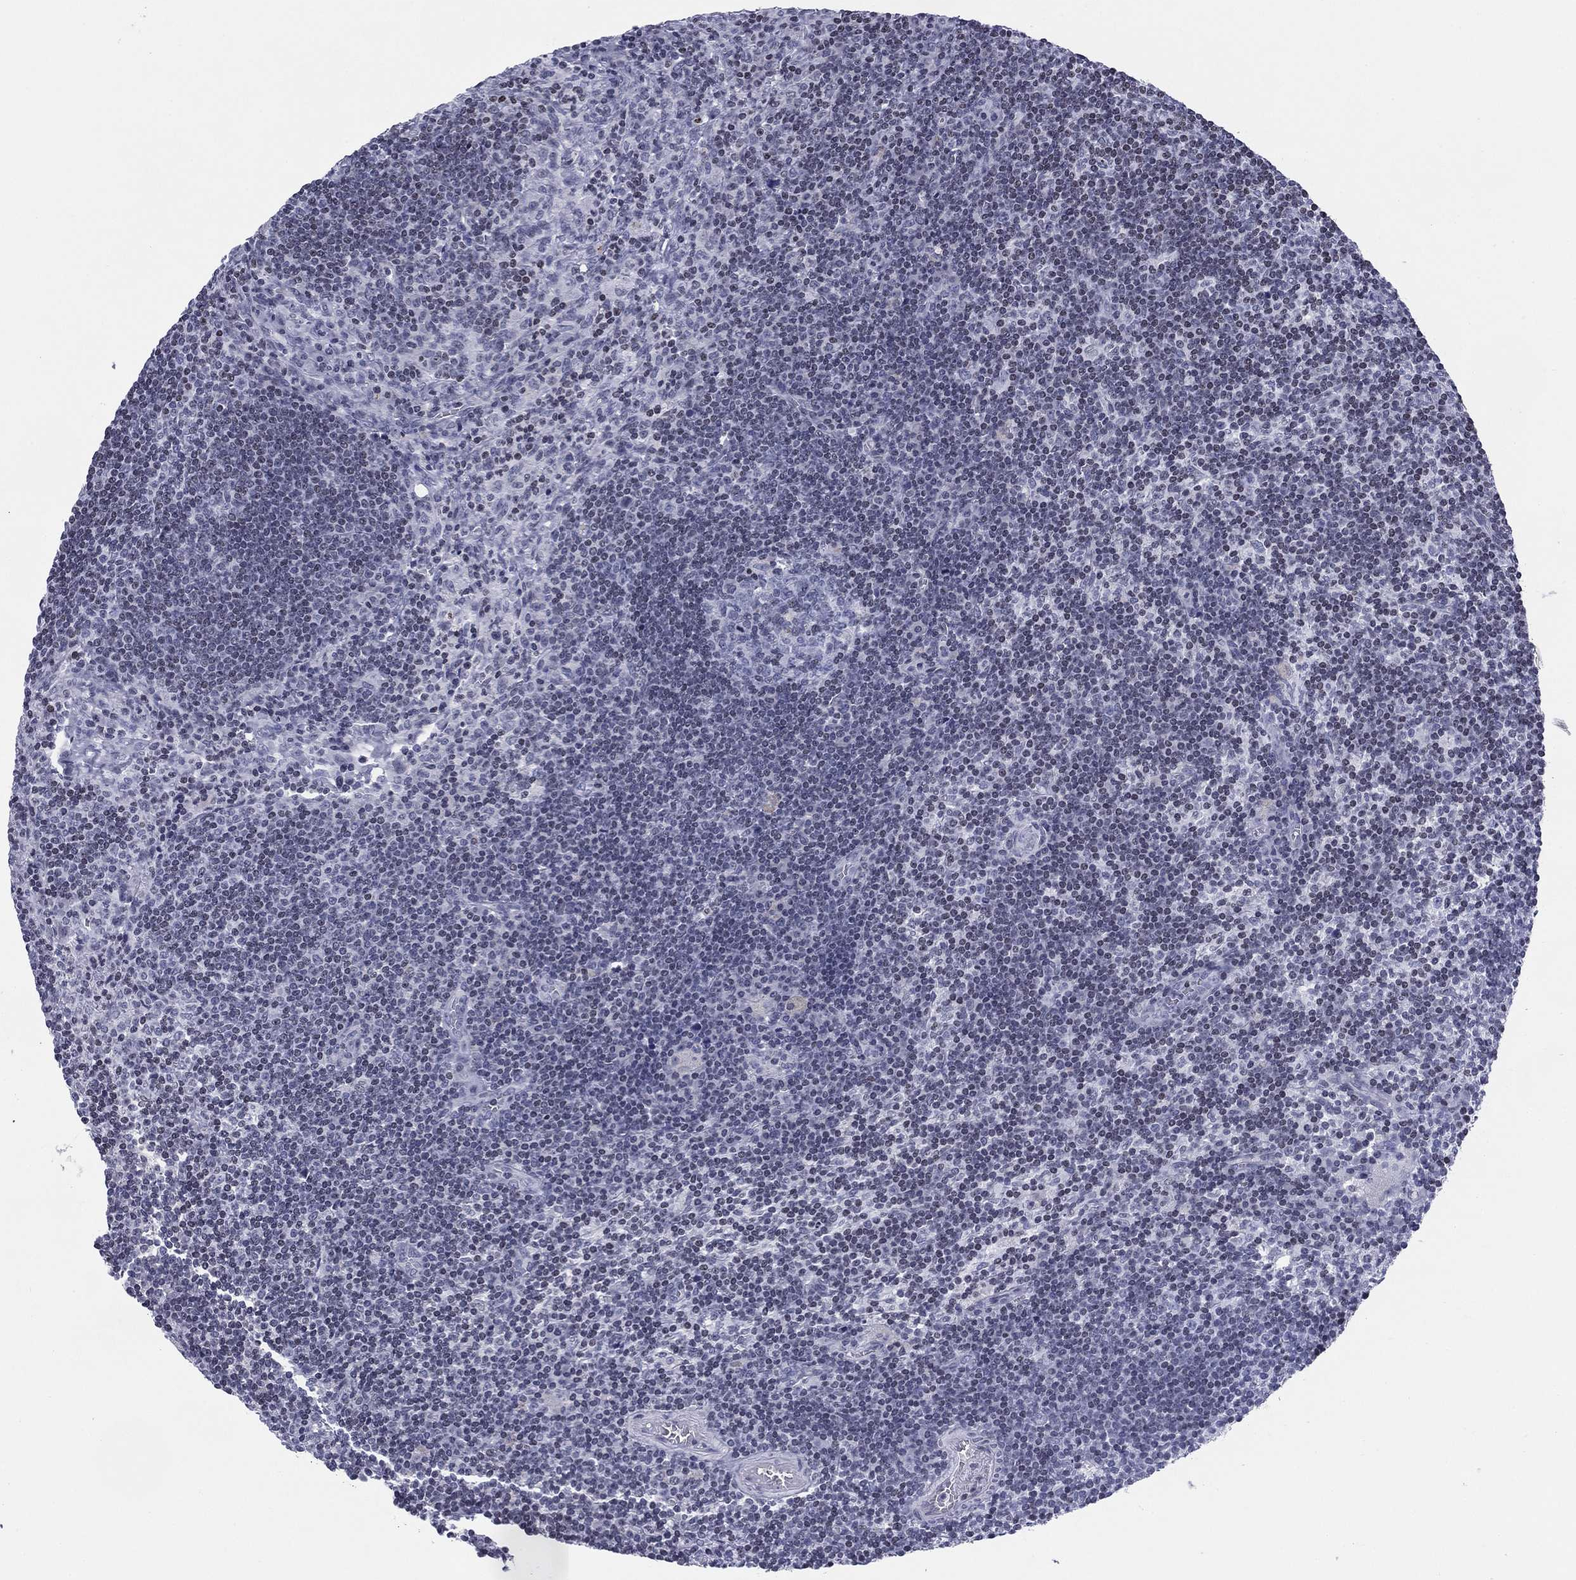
{"staining": {"intensity": "negative", "quantity": "none", "location": "none"}, "tissue": "lymph node", "cell_type": "Germinal center cells", "image_type": "normal", "snomed": [{"axis": "morphology", "description": "Normal tissue, NOS"}, {"axis": "morphology", "description": "Adenocarcinoma, NOS"}, {"axis": "topography", "description": "Lymph node"}, {"axis": "topography", "description": "Pancreas"}], "caption": "Immunohistochemistry of benign human lymph node displays no expression in germinal center cells.", "gene": "CCDC144A", "patient": {"sex": "female", "age": 58}}